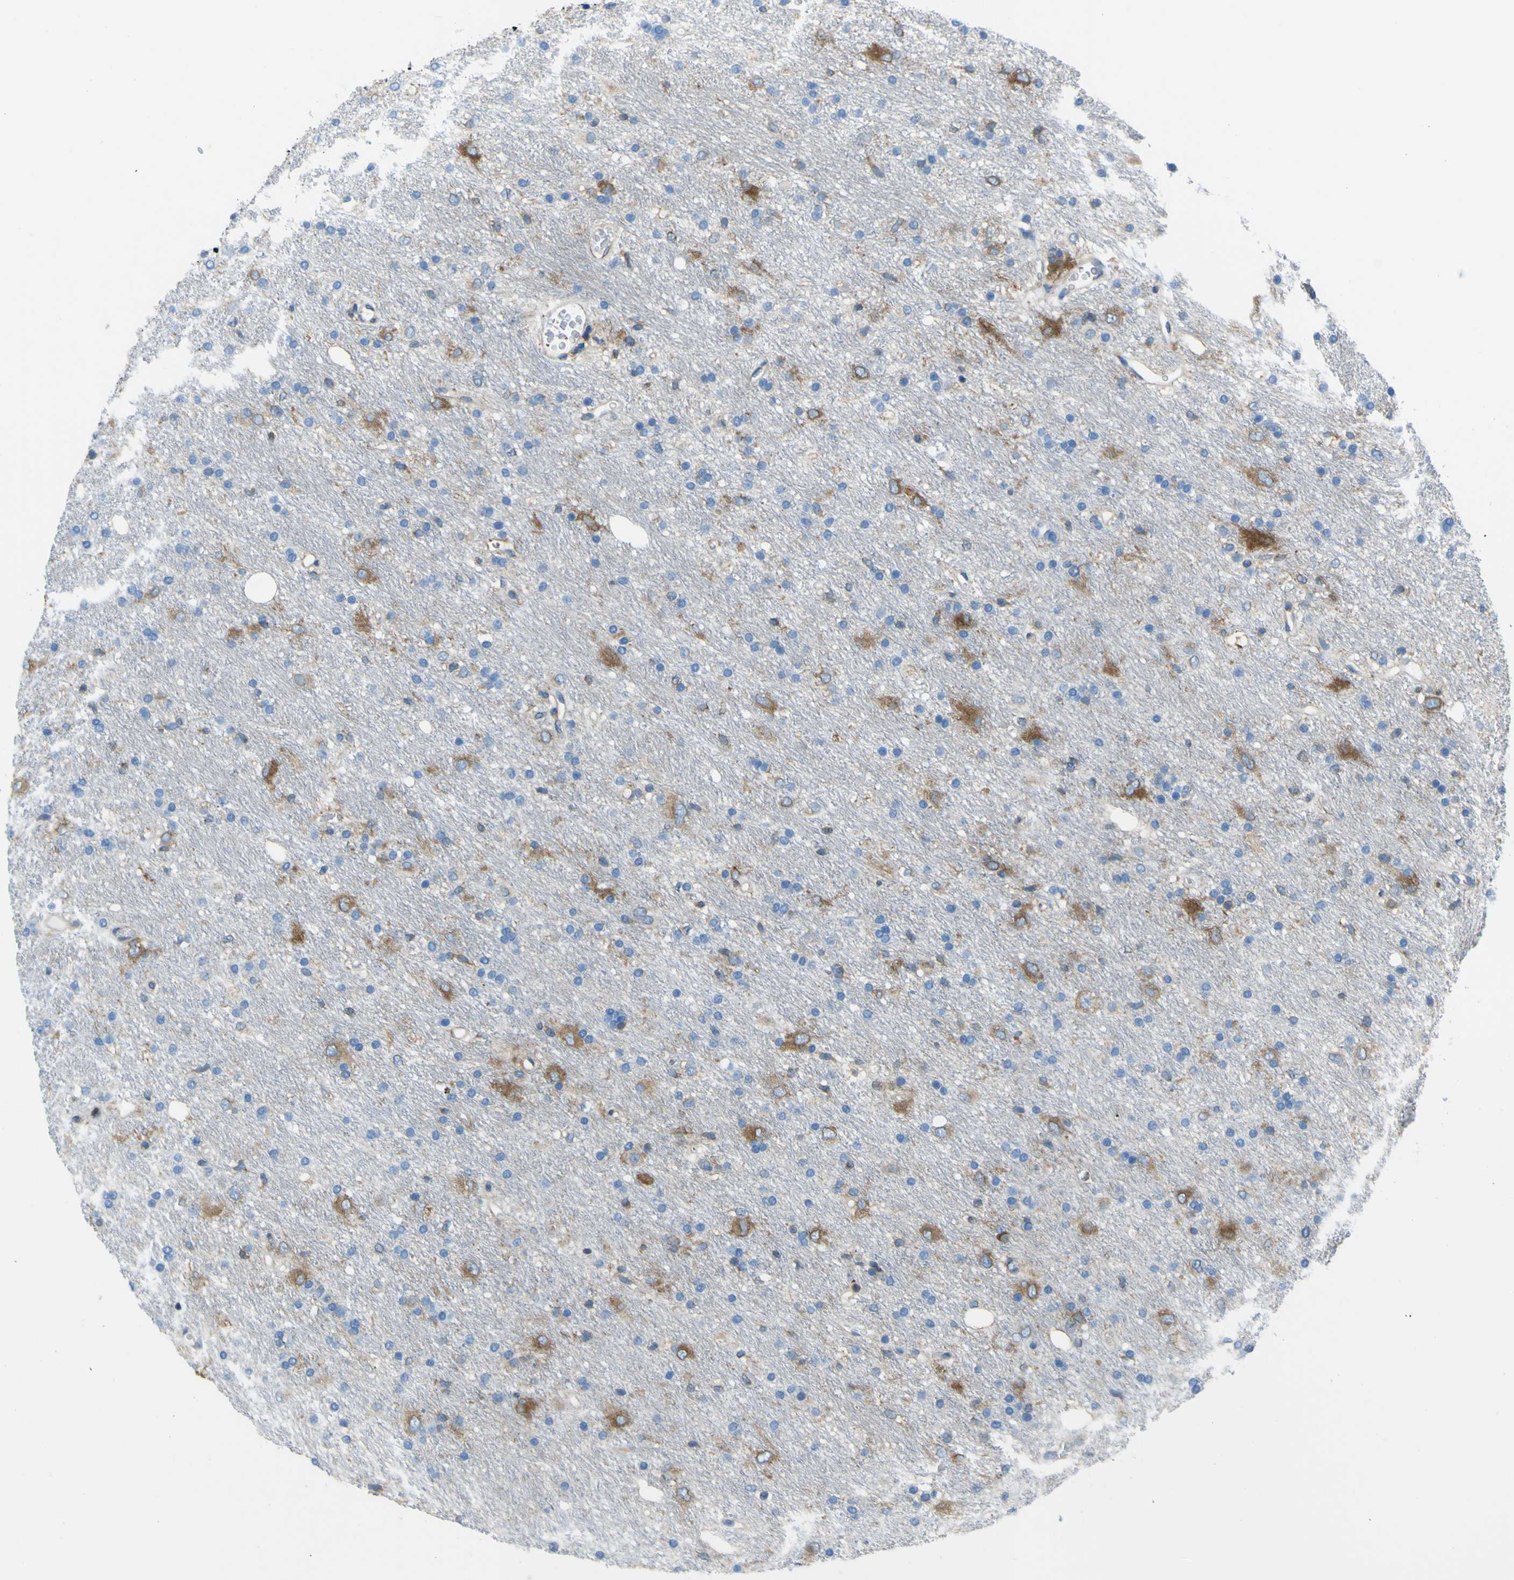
{"staining": {"intensity": "strong", "quantity": "<25%", "location": "cytoplasmic/membranous"}, "tissue": "glioma", "cell_type": "Tumor cells", "image_type": "cancer", "snomed": [{"axis": "morphology", "description": "Glioma, malignant, Low grade"}, {"axis": "topography", "description": "Brain"}], "caption": "Immunohistochemical staining of glioma shows strong cytoplasmic/membranous protein expression in approximately <25% of tumor cells. Using DAB (3,3'-diaminobenzidine) (brown) and hematoxylin (blue) stains, captured at high magnification using brightfield microscopy.", "gene": "STIM1", "patient": {"sex": "male", "age": 77}}